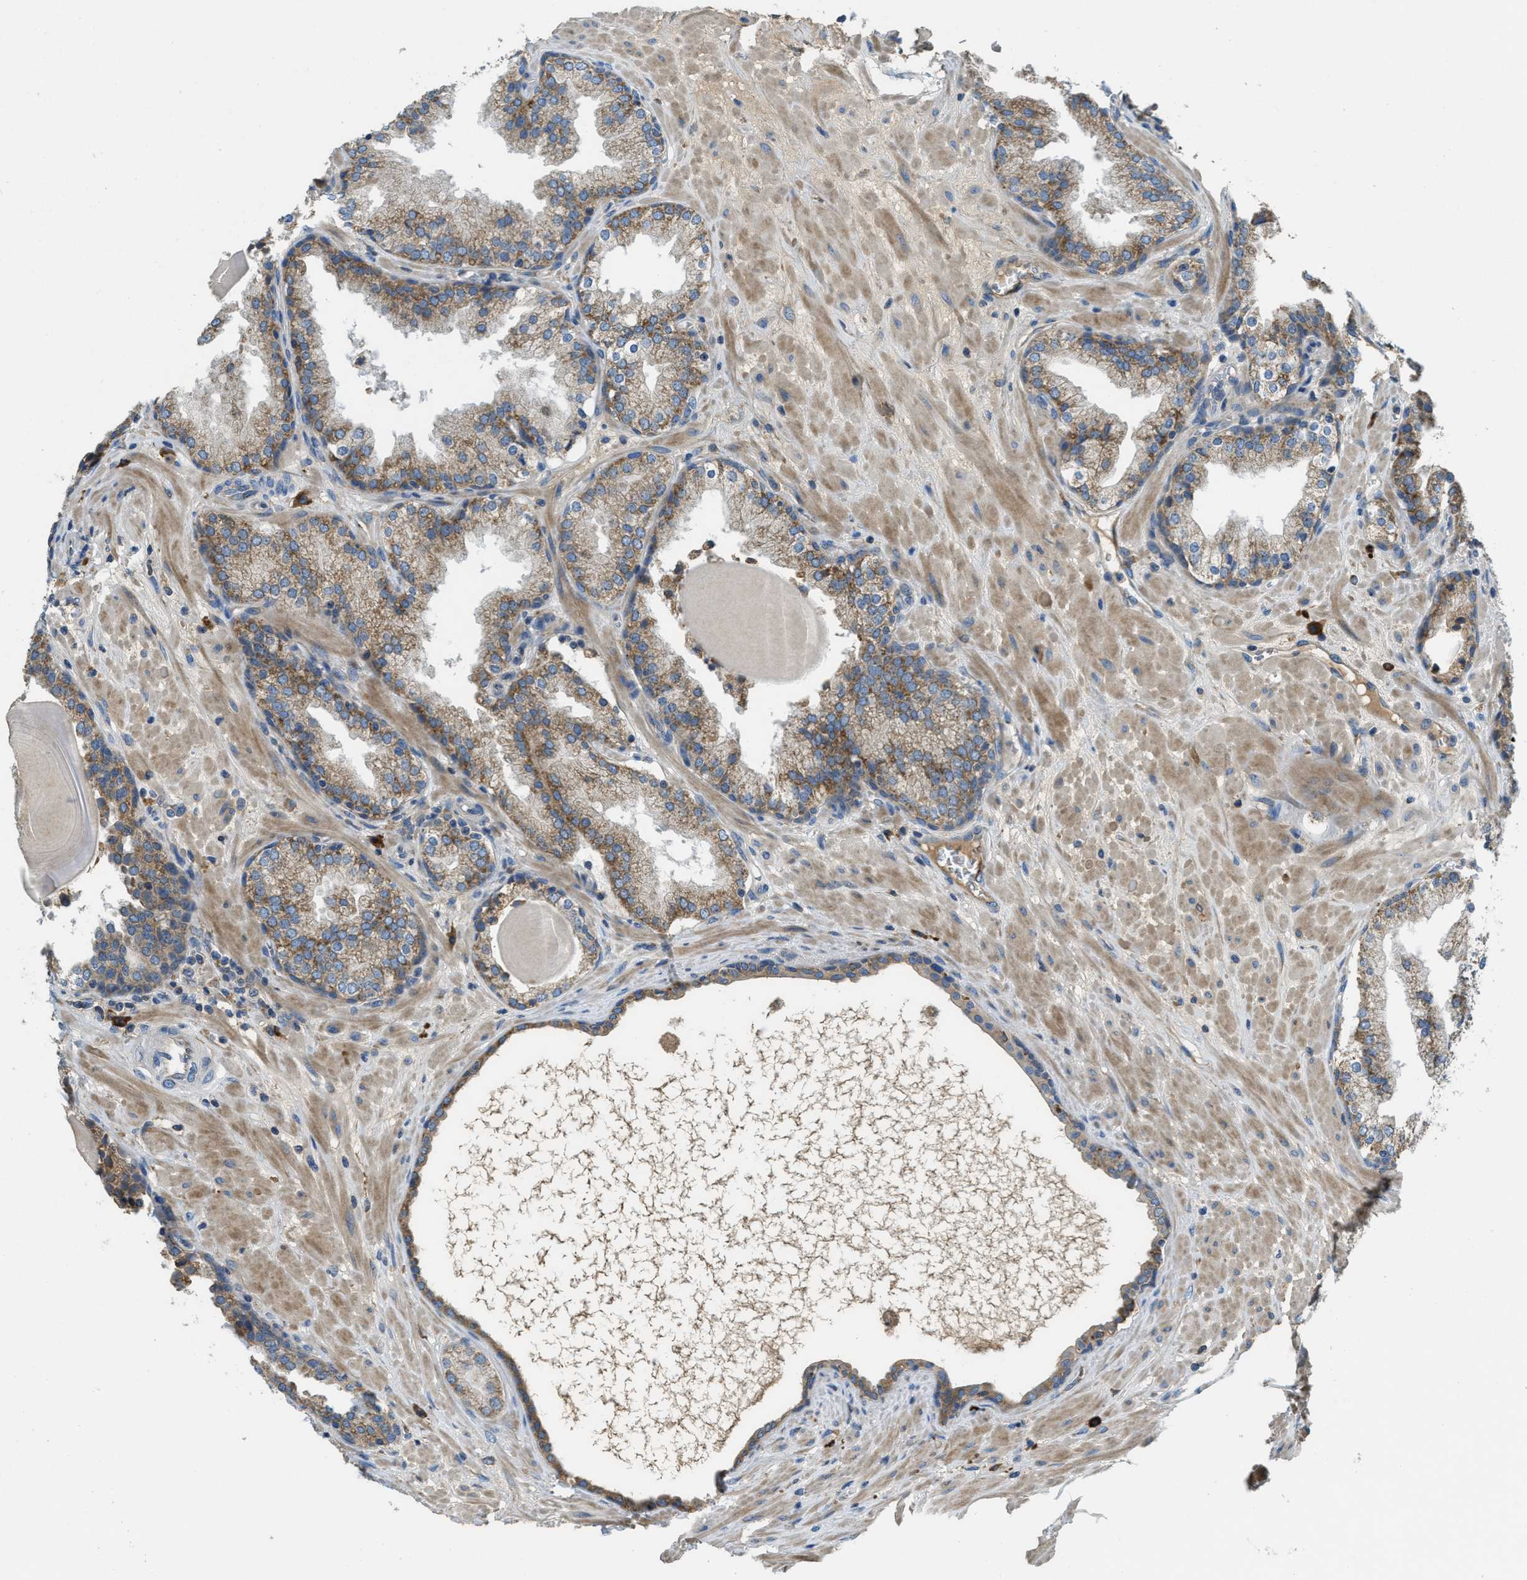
{"staining": {"intensity": "moderate", "quantity": "<25%", "location": "cytoplasmic/membranous"}, "tissue": "prostate", "cell_type": "Glandular cells", "image_type": "normal", "snomed": [{"axis": "morphology", "description": "Normal tissue, NOS"}, {"axis": "topography", "description": "Prostate"}], "caption": "Brown immunohistochemical staining in normal human prostate exhibits moderate cytoplasmic/membranous positivity in about <25% of glandular cells.", "gene": "SSR1", "patient": {"sex": "male", "age": 51}}